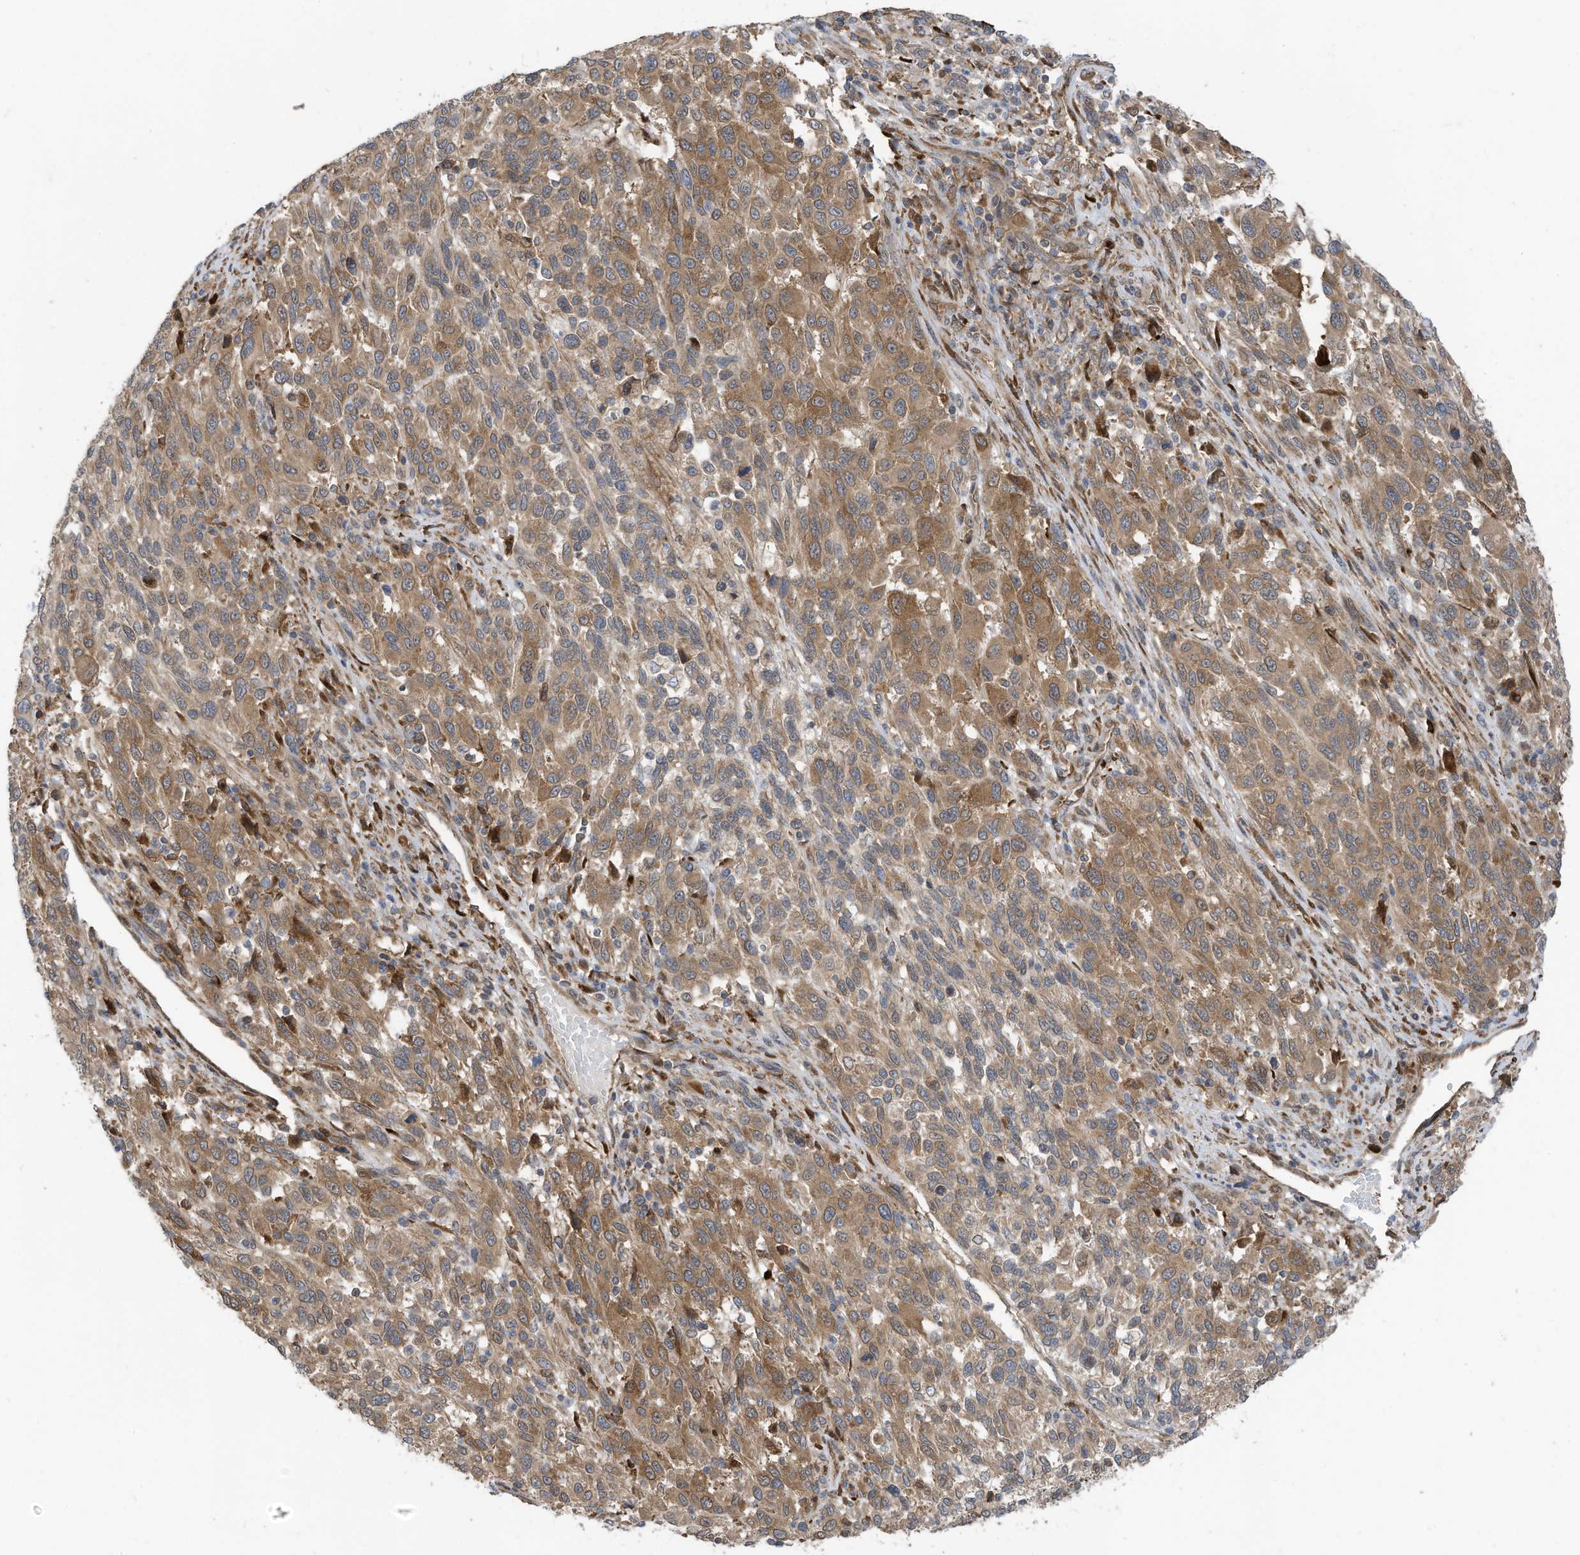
{"staining": {"intensity": "moderate", "quantity": ">75%", "location": "cytoplasmic/membranous"}, "tissue": "melanoma", "cell_type": "Tumor cells", "image_type": "cancer", "snomed": [{"axis": "morphology", "description": "Malignant melanoma, Metastatic site"}, {"axis": "topography", "description": "Lymph node"}], "caption": "A high-resolution photomicrograph shows immunohistochemistry staining of malignant melanoma (metastatic site), which displays moderate cytoplasmic/membranous expression in approximately >75% of tumor cells.", "gene": "USE1", "patient": {"sex": "male", "age": 61}}